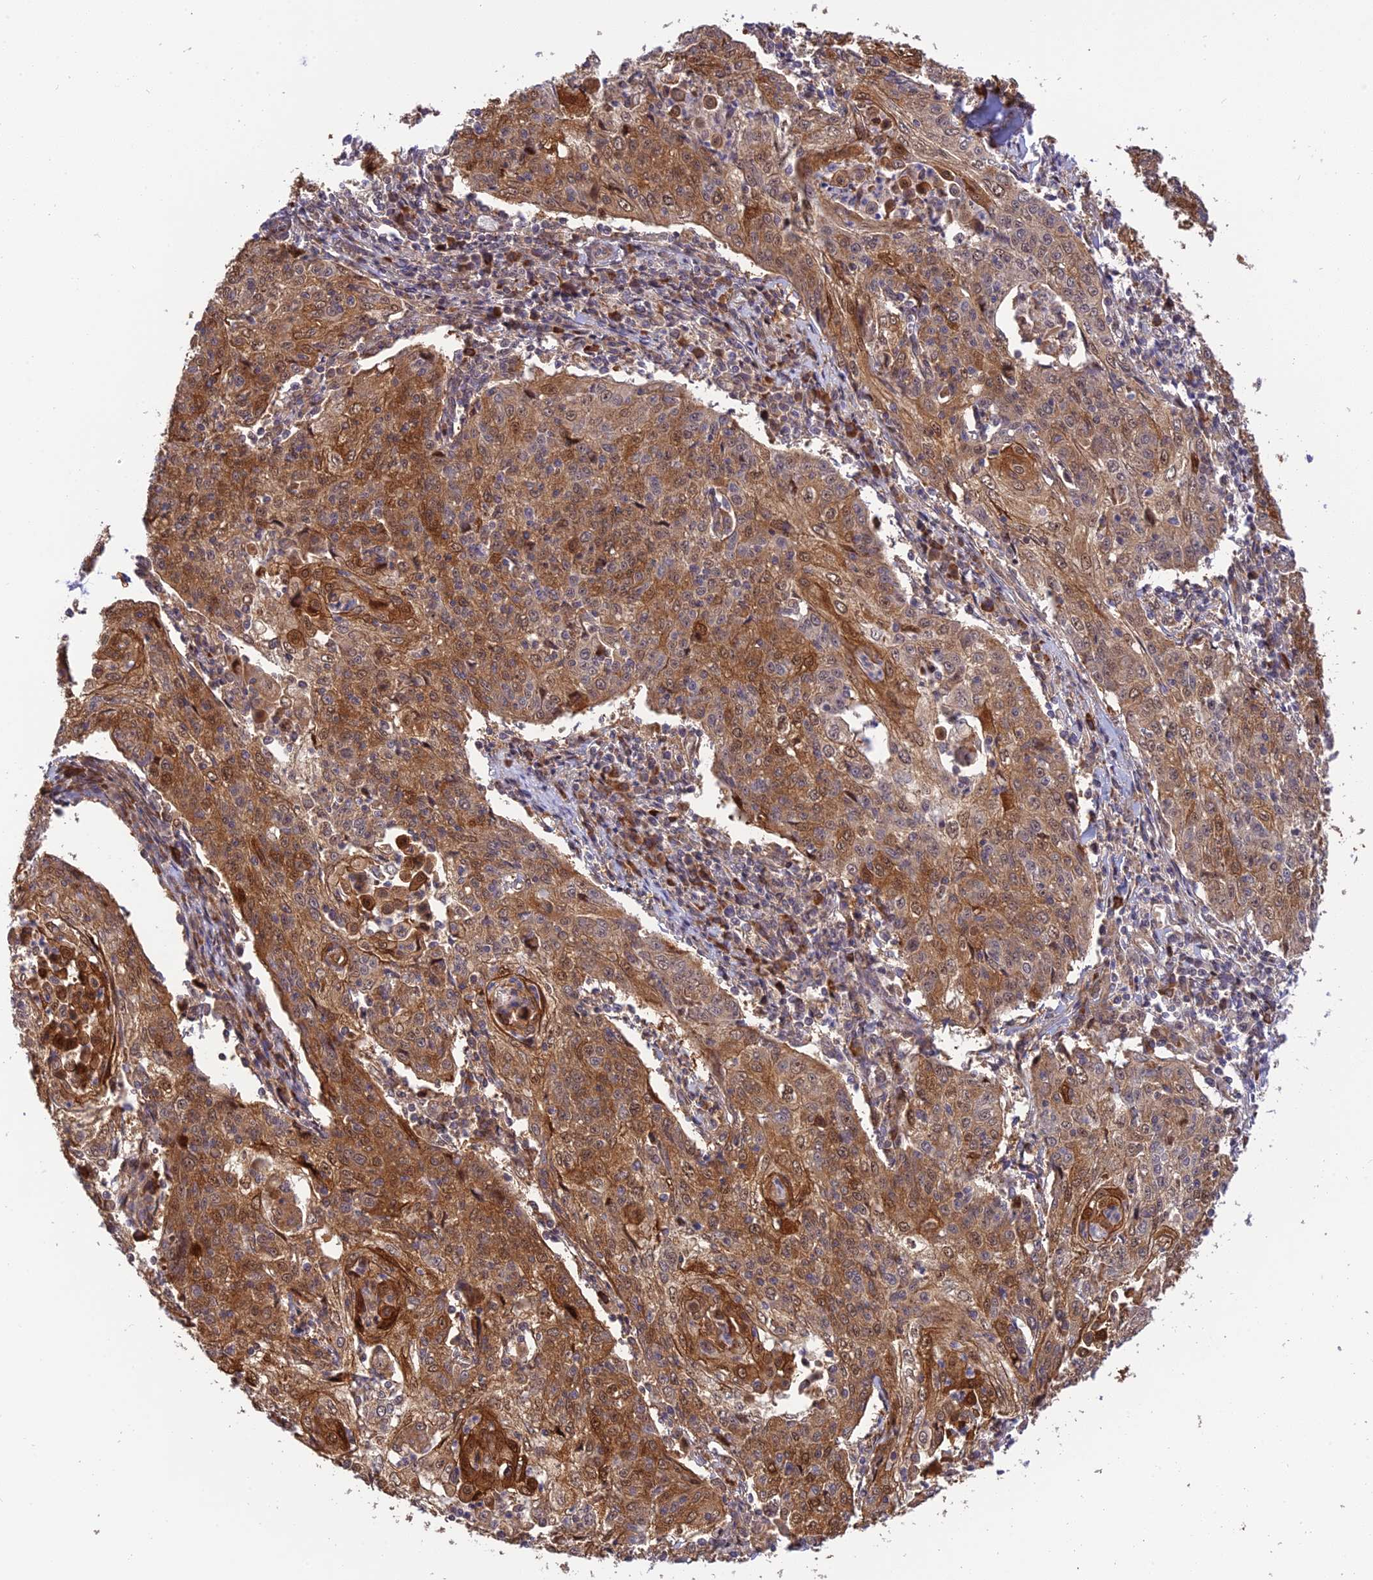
{"staining": {"intensity": "moderate", "quantity": ">75%", "location": "cytoplasmic/membranous,nuclear"}, "tissue": "cervical cancer", "cell_type": "Tumor cells", "image_type": "cancer", "snomed": [{"axis": "morphology", "description": "Squamous cell carcinoma, NOS"}, {"axis": "topography", "description": "Cervix"}], "caption": "Immunohistochemical staining of human cervical cancer (squamous cell carcinoma) shows medium levels of moderate cytoplasmic/membranous and nuclear protein positivity in approximately >75% of tumor cells.", "gene": "ZNF584", "patient": {"sex": "female", "age": 48}}